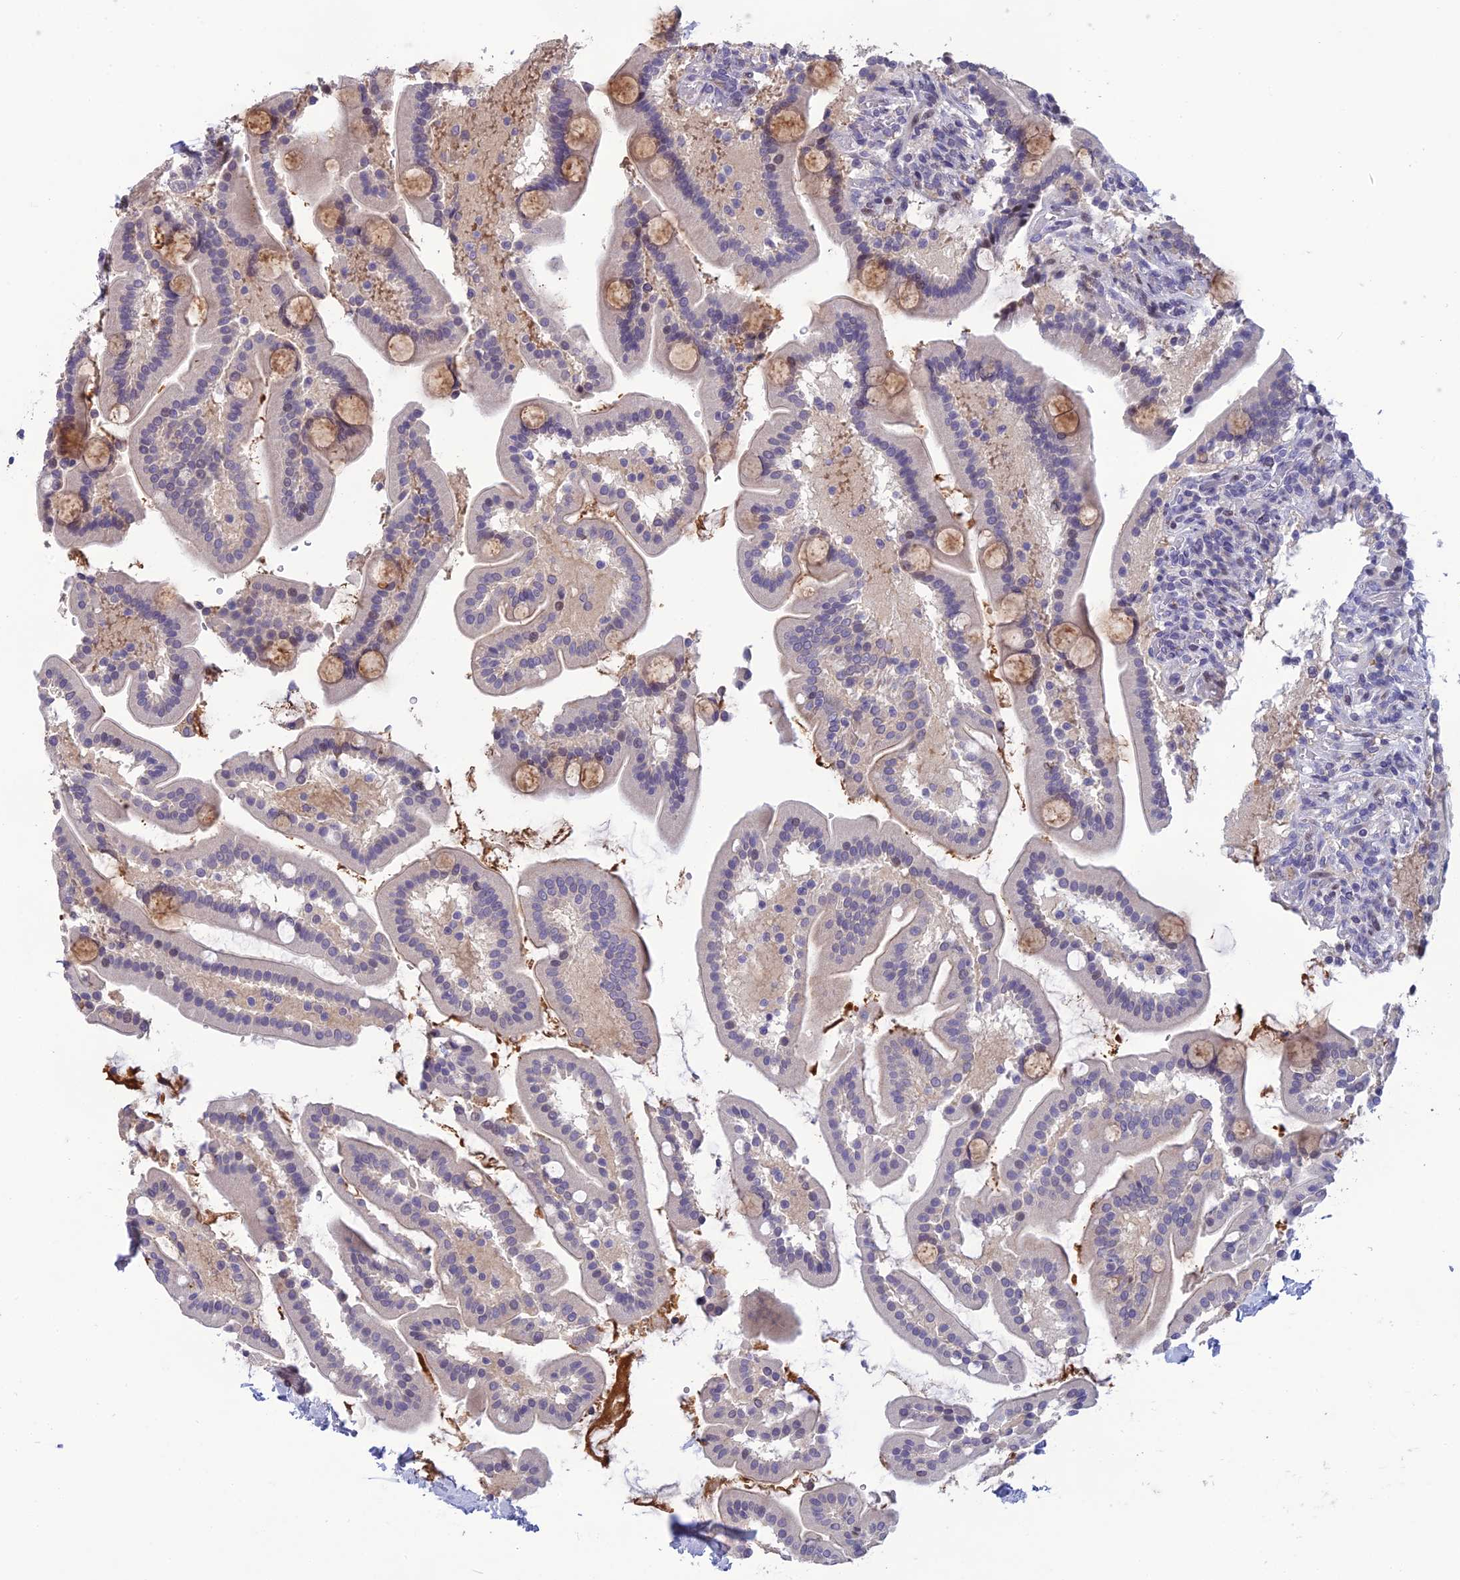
{"staining": {"intensity": "moderate", "quantity": "<25%", "location": "cytoplasmic/membranous"}, "tissue": "duodenum", "cell_type": "Glandular cells", "image_type": "normal", "snomed": [{"axis": "morphology", "description": "Normal tissue, NOS"}, {"axis": "topography", "description": "Duodenum"}], "caption": "Immunohistochemical staining of unremarkable duodenum demonstrates low levels of moderate cytoplasmic/membranous staining in approximately <25% of glandular cells.", "gene": "TMEM134", "patient": {"sex": "male", "age": 55}}